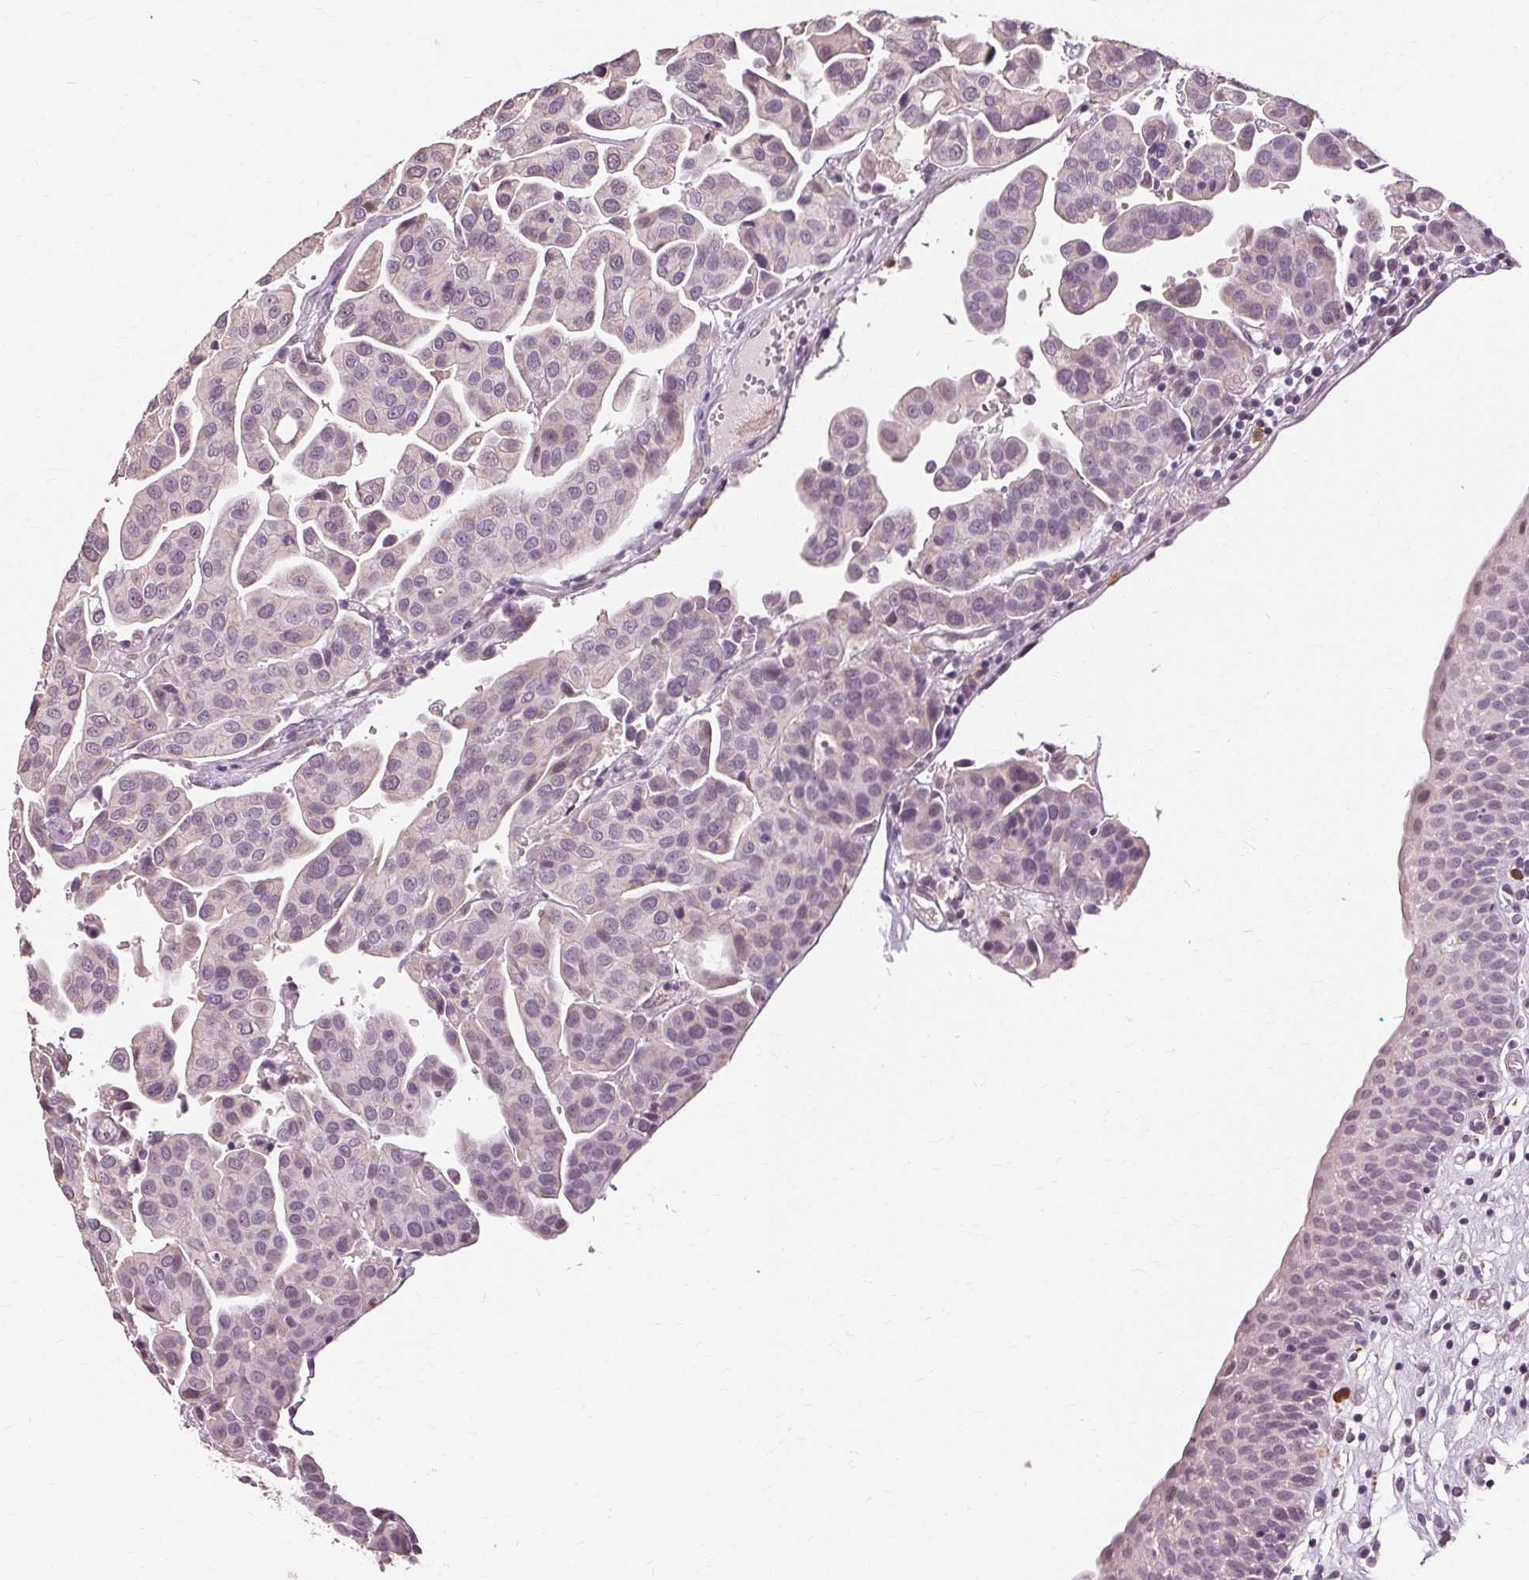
{"staining": {"intensity": "negative", "quantity": "none", "location": "none"}, "tissue": "renal cancer", "cell_type": "Tumor cells", "image_type": "cancer", "snomed": [{"axis": "morphology", "description": "Adenocarcinoma, NOS"}, {"axis": "topography", "description": "Urinary bladder"}], "caption": "Histopathology image shows no protein positivity in tumor cells of renal cancer tissue.", "gene": "SIGLEC6", "patient": {"sex": "male", "age": 61}}